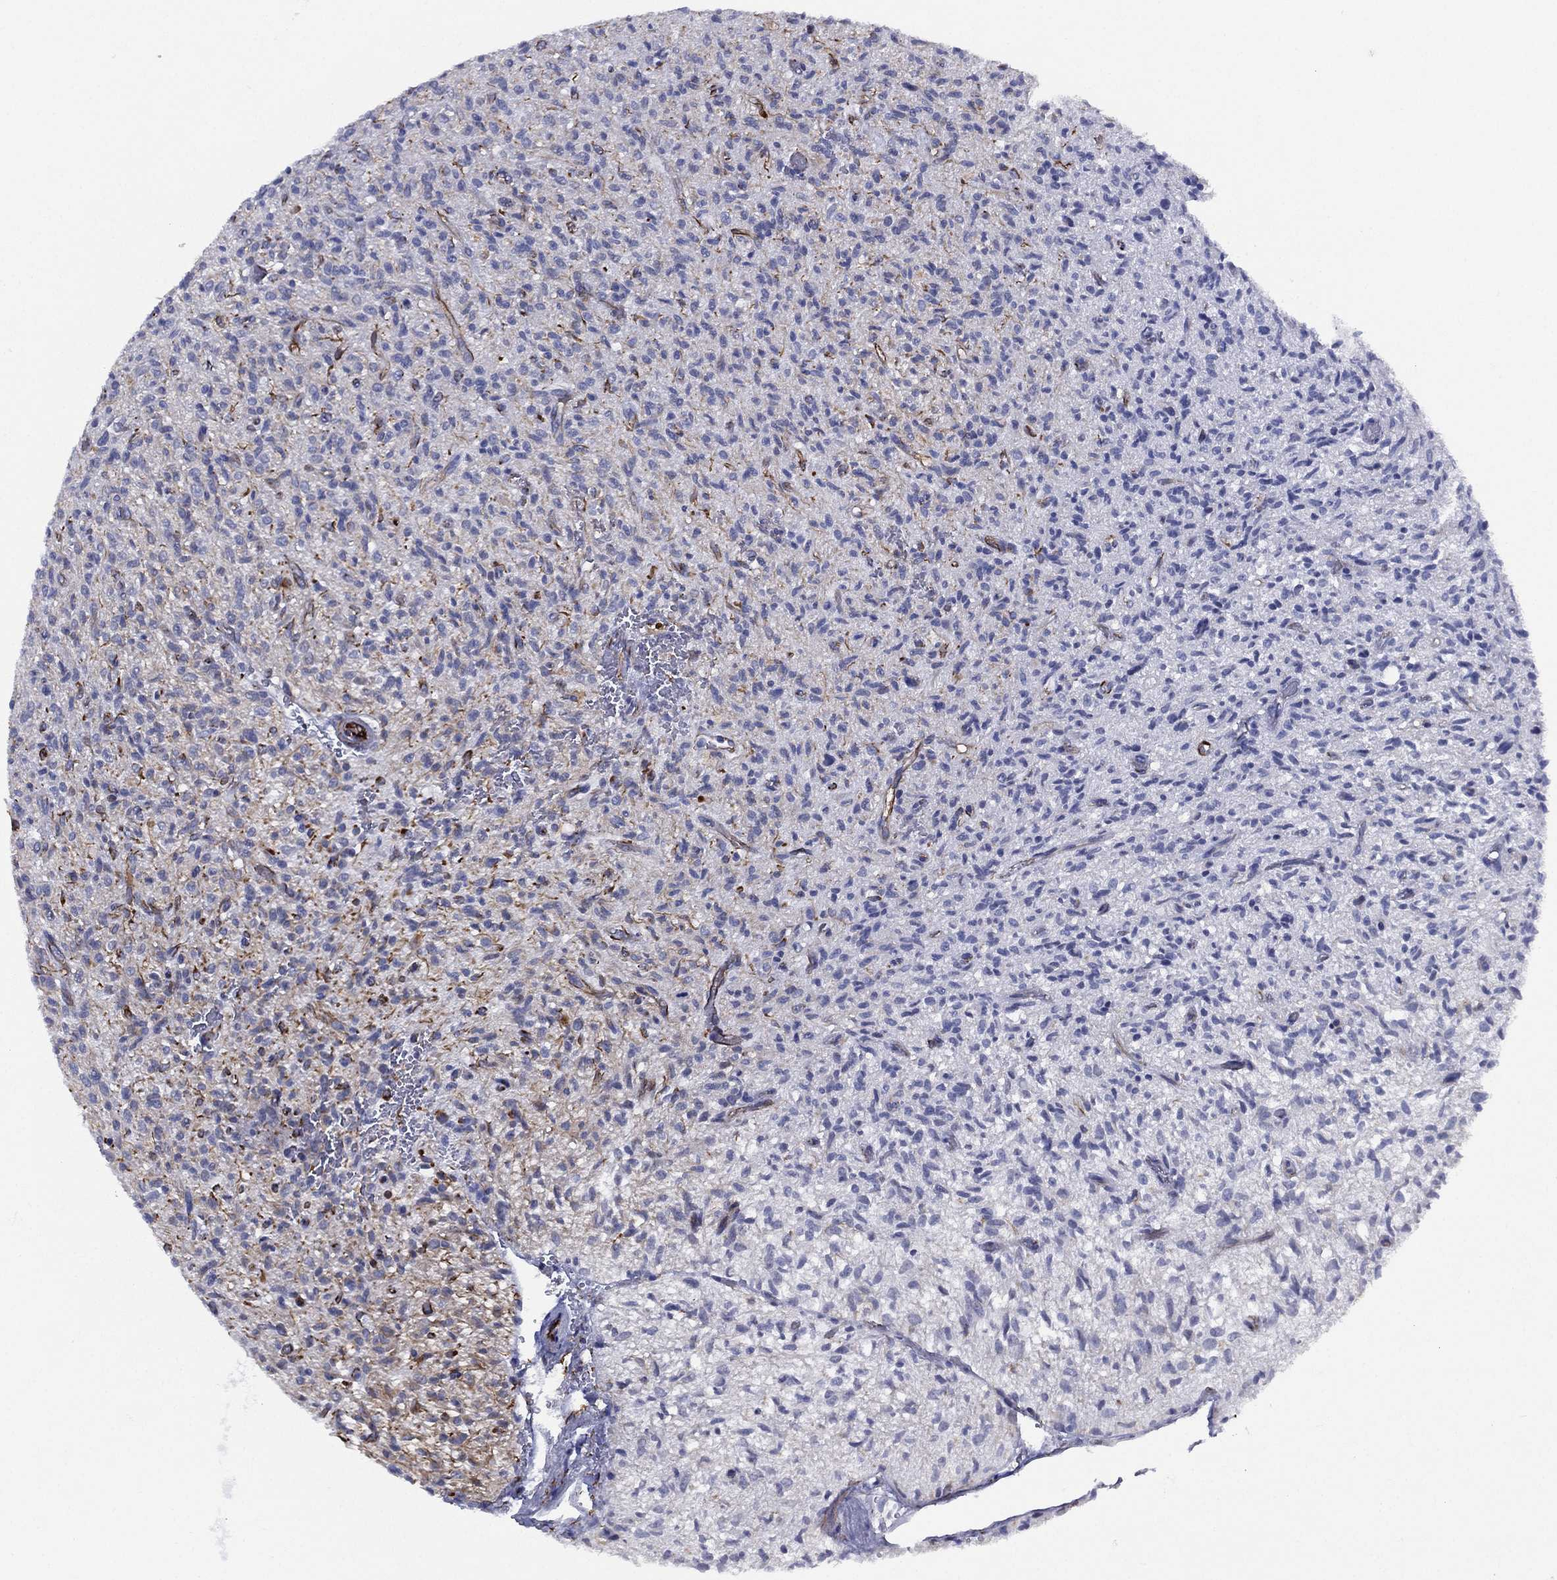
{"staining": {"intensity": "negative", "quantity": "none", "location": "none"}, "tissue": "glioma", "cell_type": "Tumor cells", "image_type": "cancer", "snomed": [{"axis": "morphology", "description": "Glioma, malignant, High grade"}, {"axis": "topography", "description": "Brain"}], "caption": "This is an IHC photomicrograph of human malignant glioma (high-grade). There is no expression in tumor cells.", "gene": "MAS1", "patient": {"sex": "male", "age": 64}}